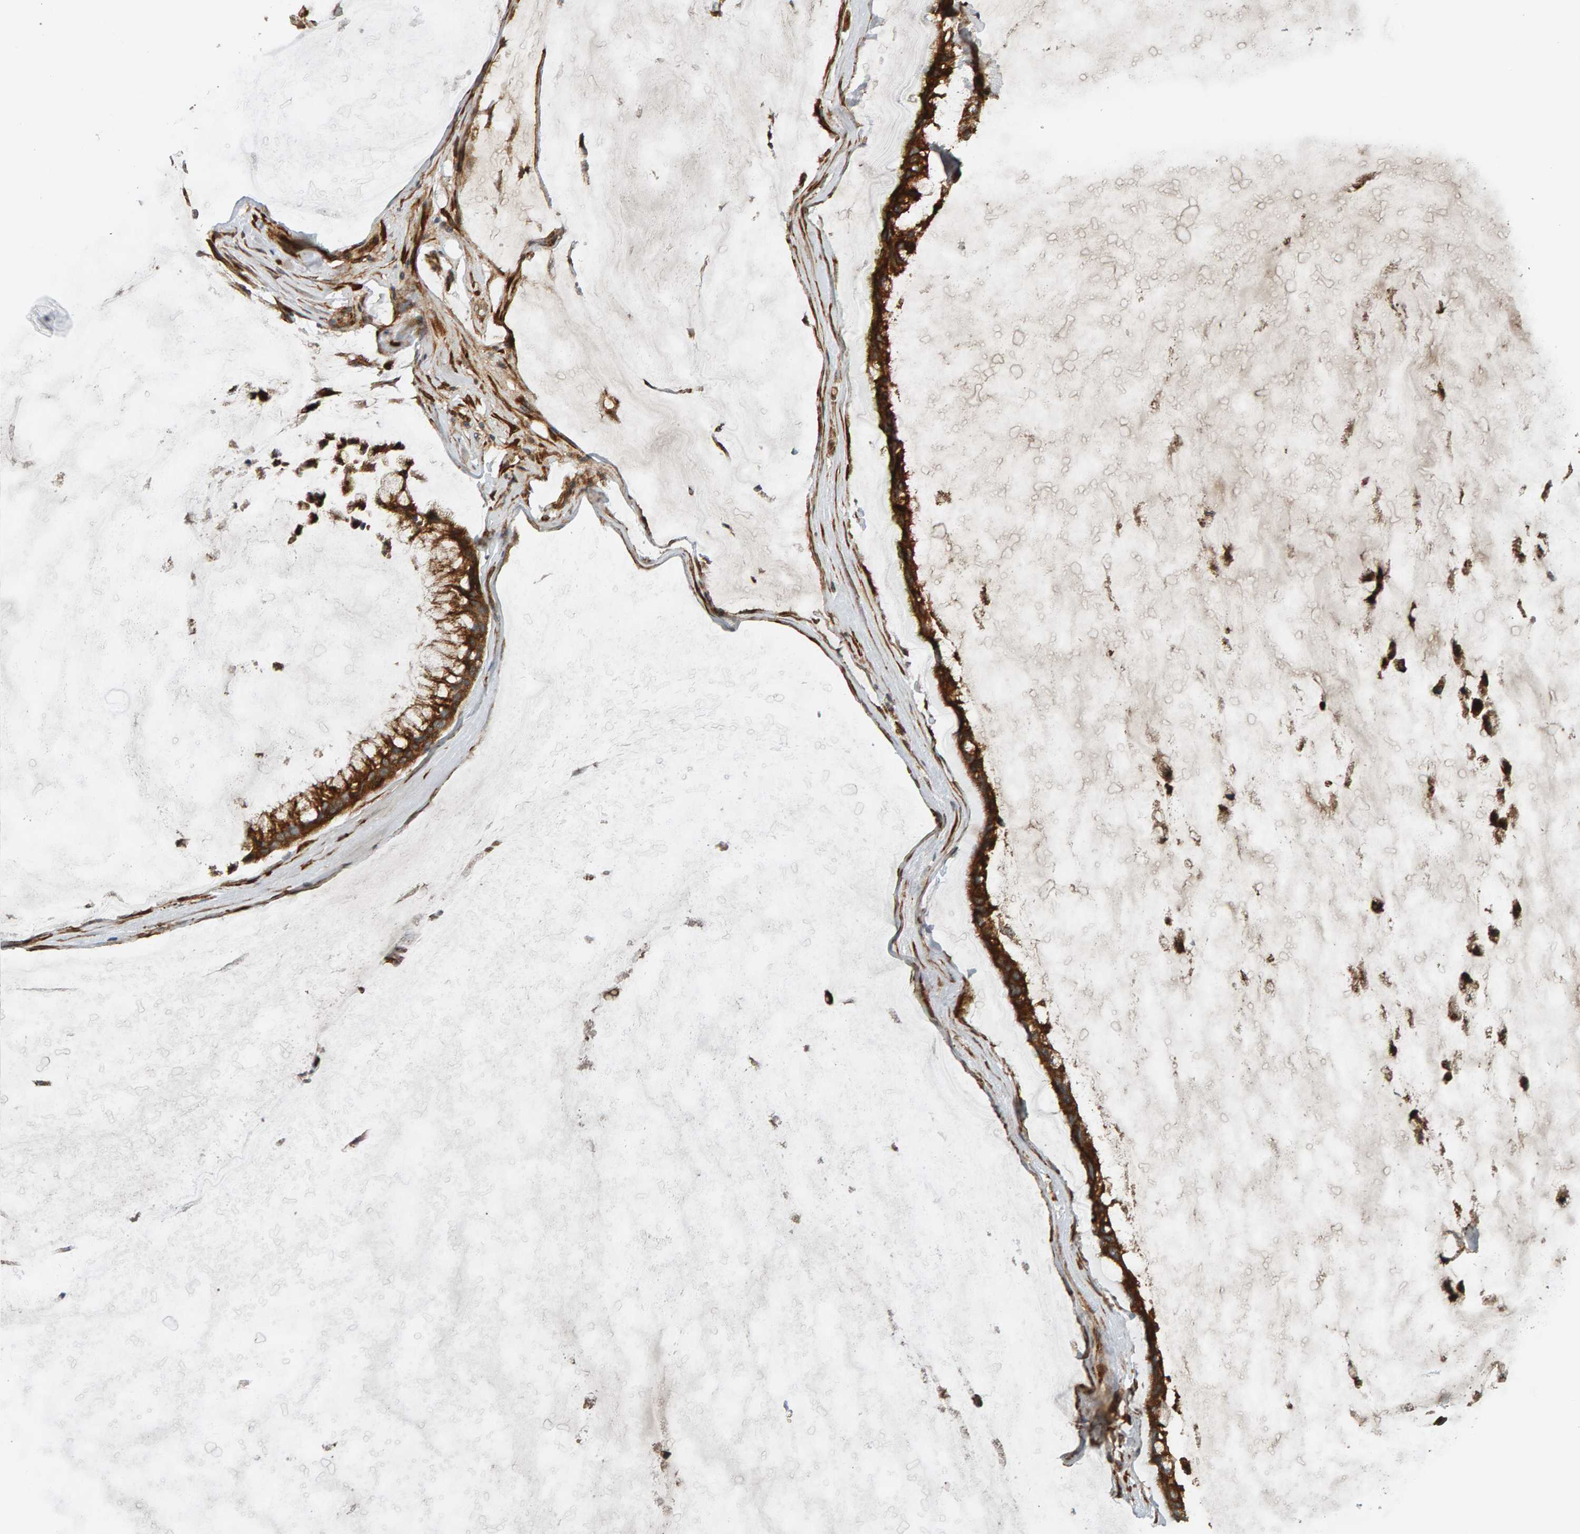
{"staining": {"intensity": "strong", "quantity": ">75%", "location": "cytoplasmic/membranous"}, "tissue": "ovarian cancer", "cell_type": "Tumor cells", "image_type": "cancer", "snomed": [{"axis": "morphology", "description": "Cystadenocarcinoma, mucinous, NOS"}, {"axis": "topography", "description": "Ovary"}], "caption": "Immunohistochemistry histopathology image of neoplastic tissue: ovarian cancer stained using immunohistochemistry (IHC) shows high levels of strong protein expression localized specifically in the cytoplasmic/membranous of tumor cells, appearing as a cytoplasmic/membranous brown color.", "gene": "ZFAND1", "patient": {"sex": "female", "age": 39}}